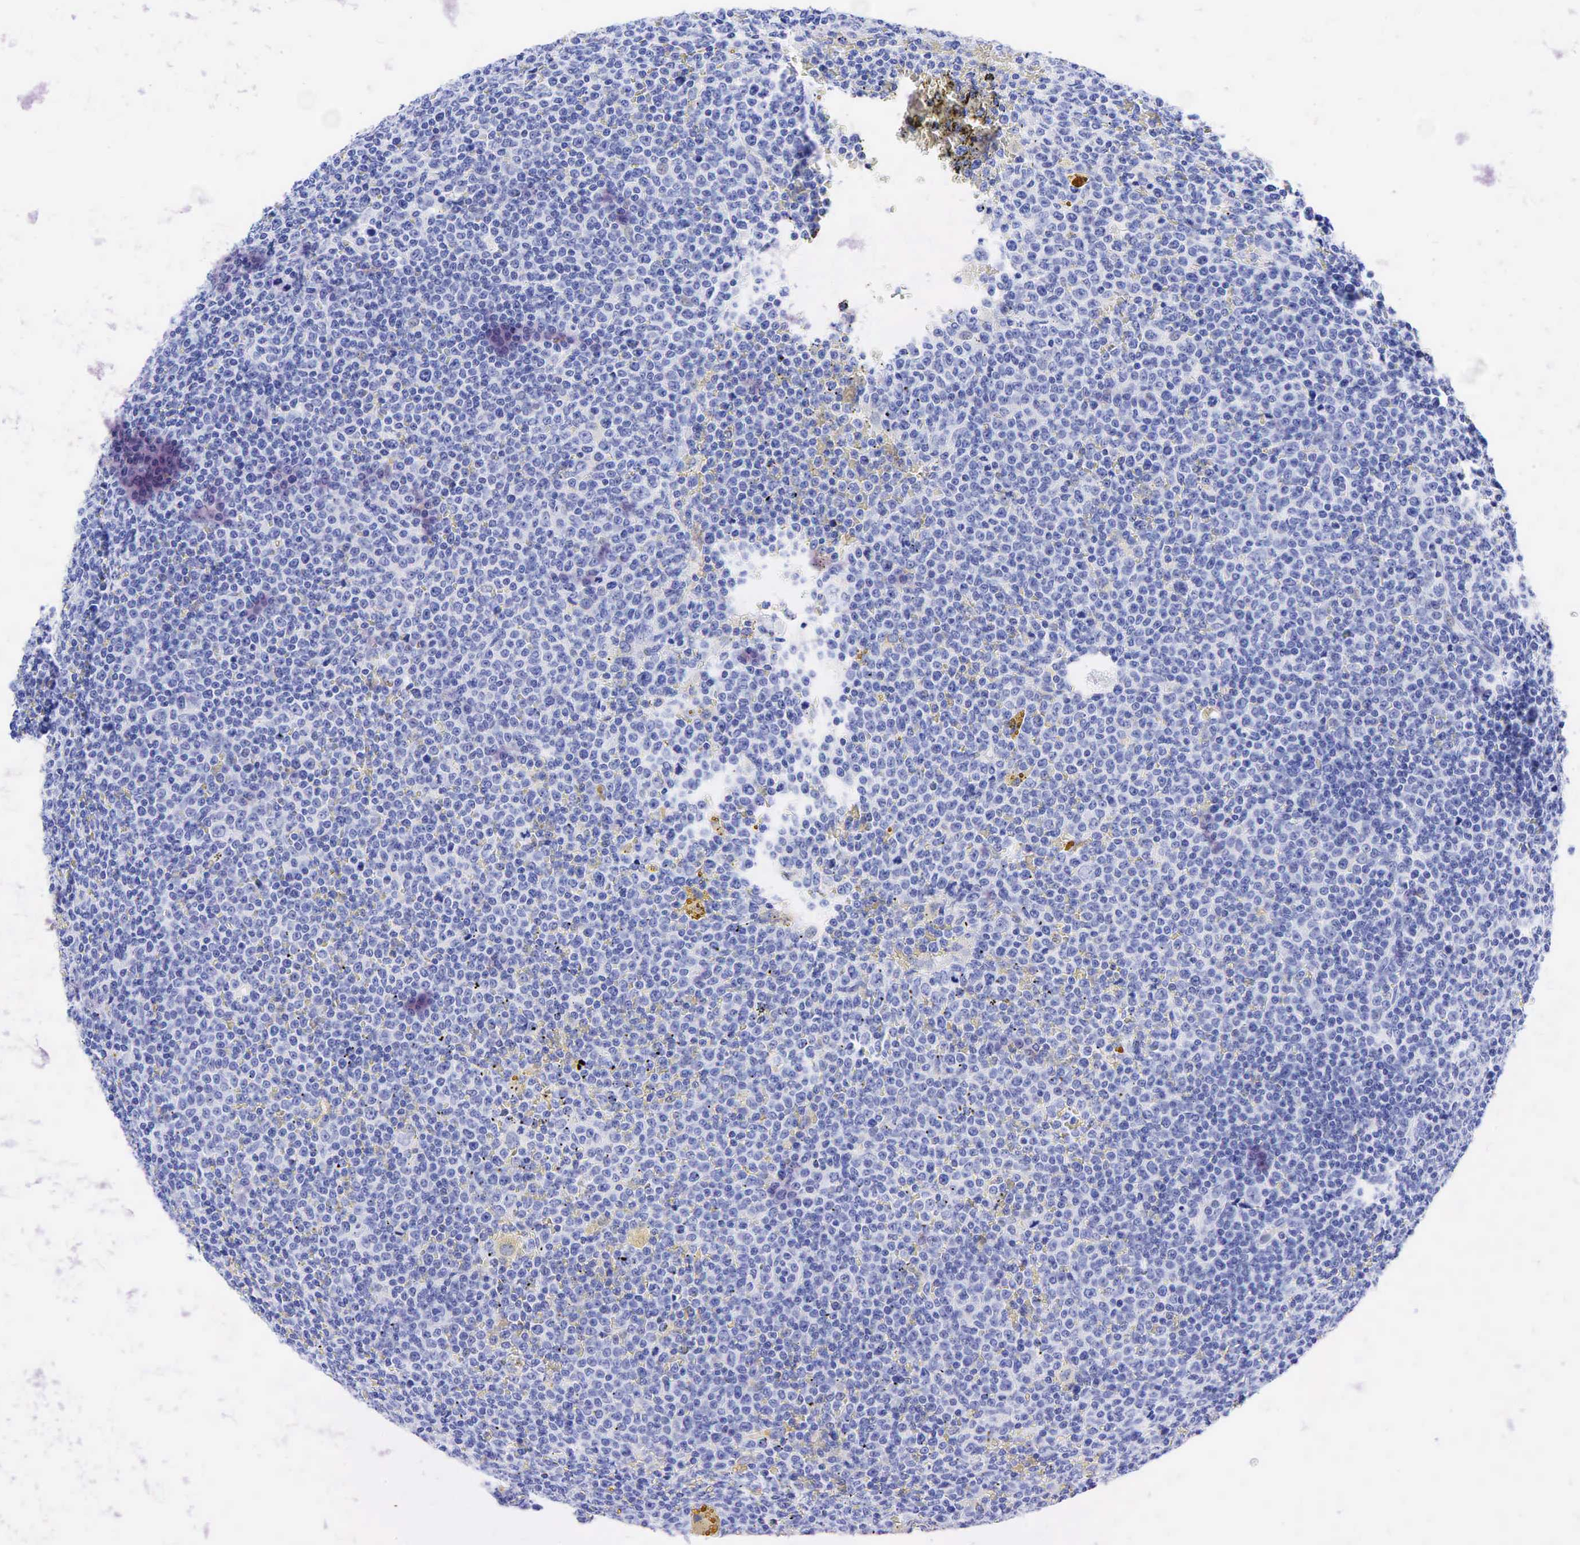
{"staining": {"intensity": "negative", "quantity": "none", "location": "none"}, "tissue": "lymphoma", "cell_type": "Tumor cells", "image_type": "cancer", "snomed": [{"axis": "morphology", "description": "Malignant lymphoma, non-Hodgkin's type, Low grade"}, {"axis": "topography", "description": "Lymph node"}], "caption": "A high-resolution image shows IHC staining of lymphoma, which reveals no significant expression in tumor cells.", "gene": "FUT4", "patient": {"sex": "male", "age": 50}}